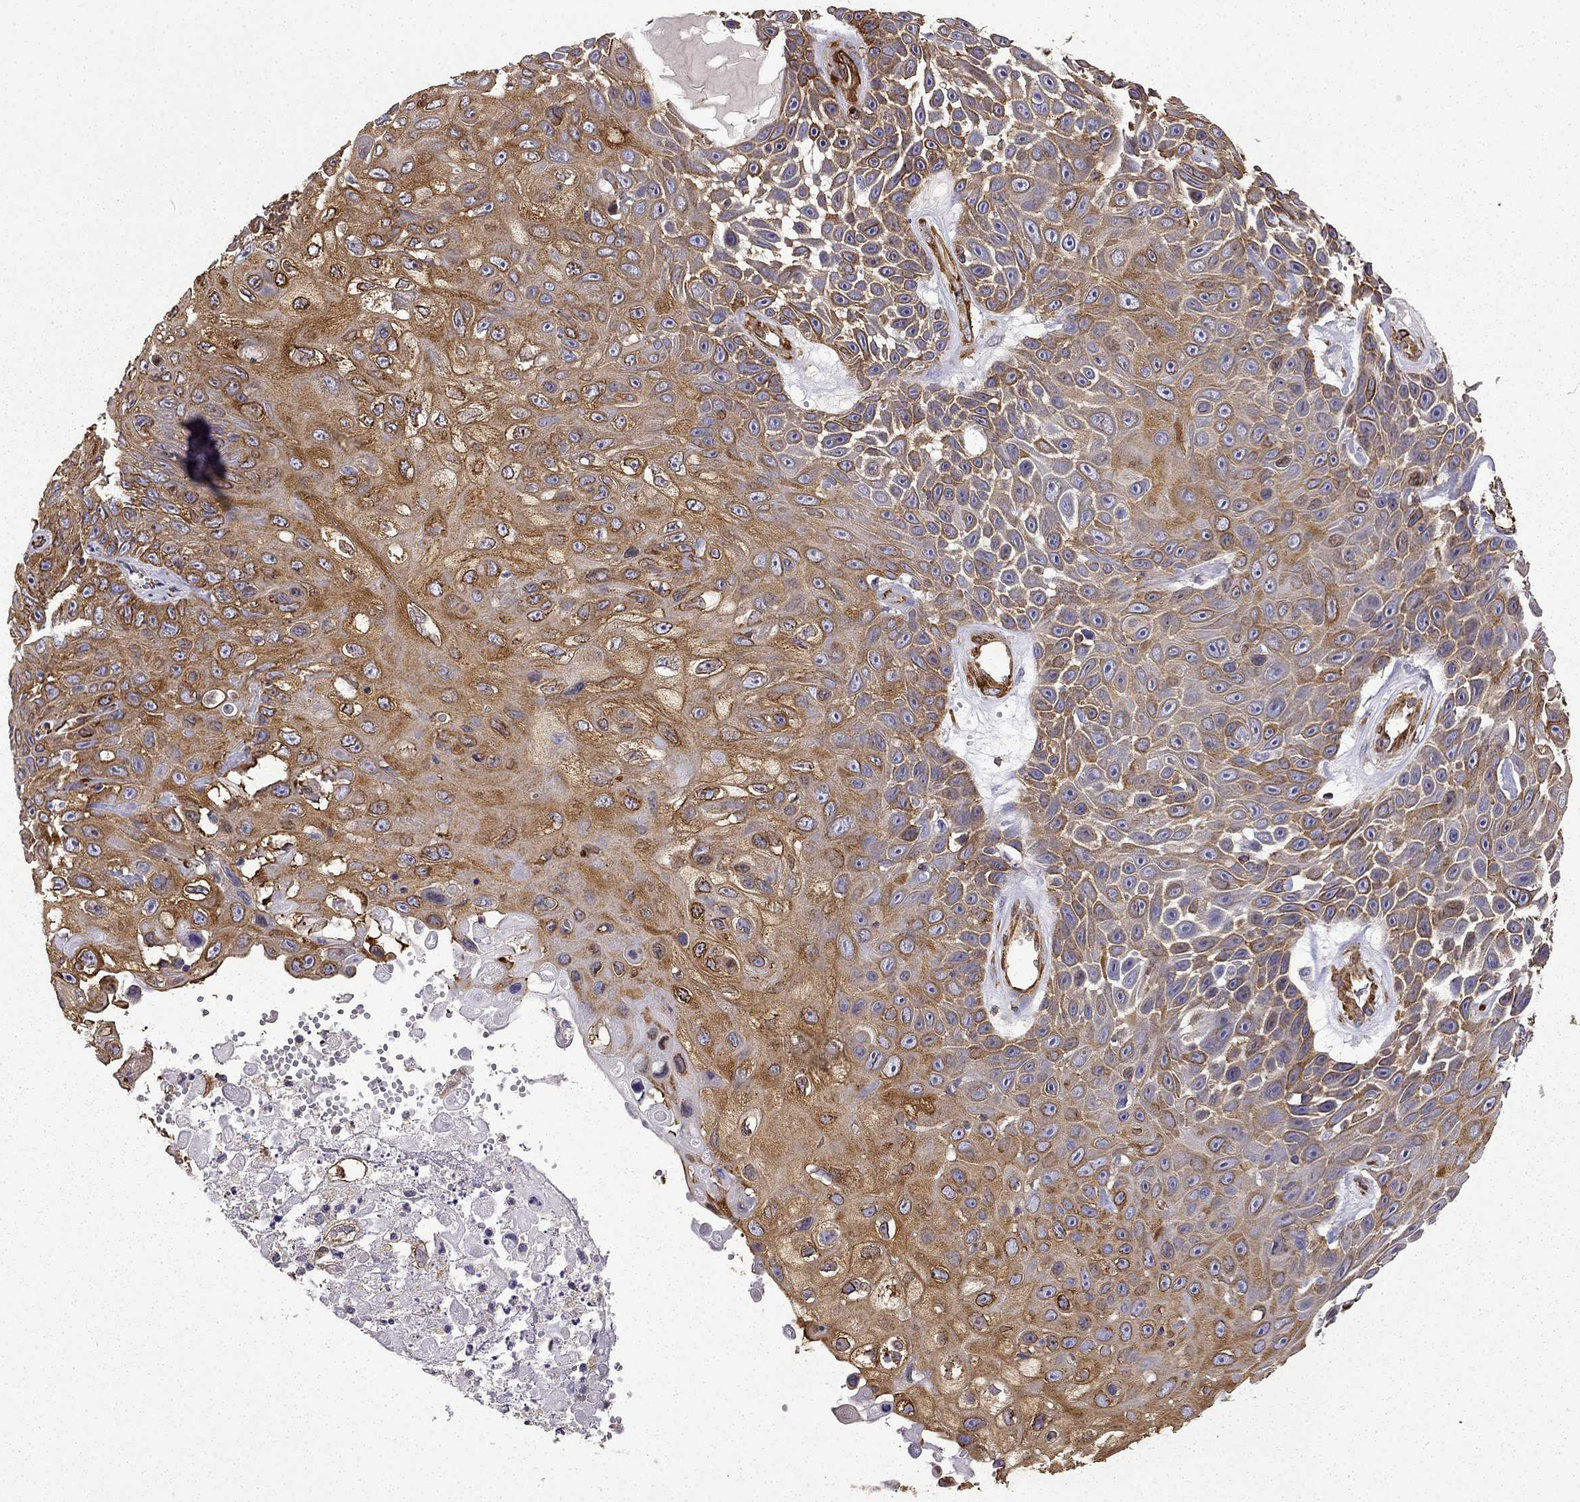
{"staining": {"intensity": "strong", "quantity": "25%-75%", "location": "cytoplasmic/membranous"}, "tissue": "skin cancer", "cell_type": "Tumor cells", "image_type": "cancer", "snomed": [{"axis": "morphology", "description": "Squamous cell carcinoma, NOS"}, {"axis": "topography", "description": "Skin"}], "caption": "High-power microscopy captured an IHC histopathology image of skin cancer (squamous cell carcinoma), revealing strong cytoplasmic/membranous staining in about 25%-75% of tumor cells.", "gene": "MAP4", "patient": {"sex": "male", "age": 82}}